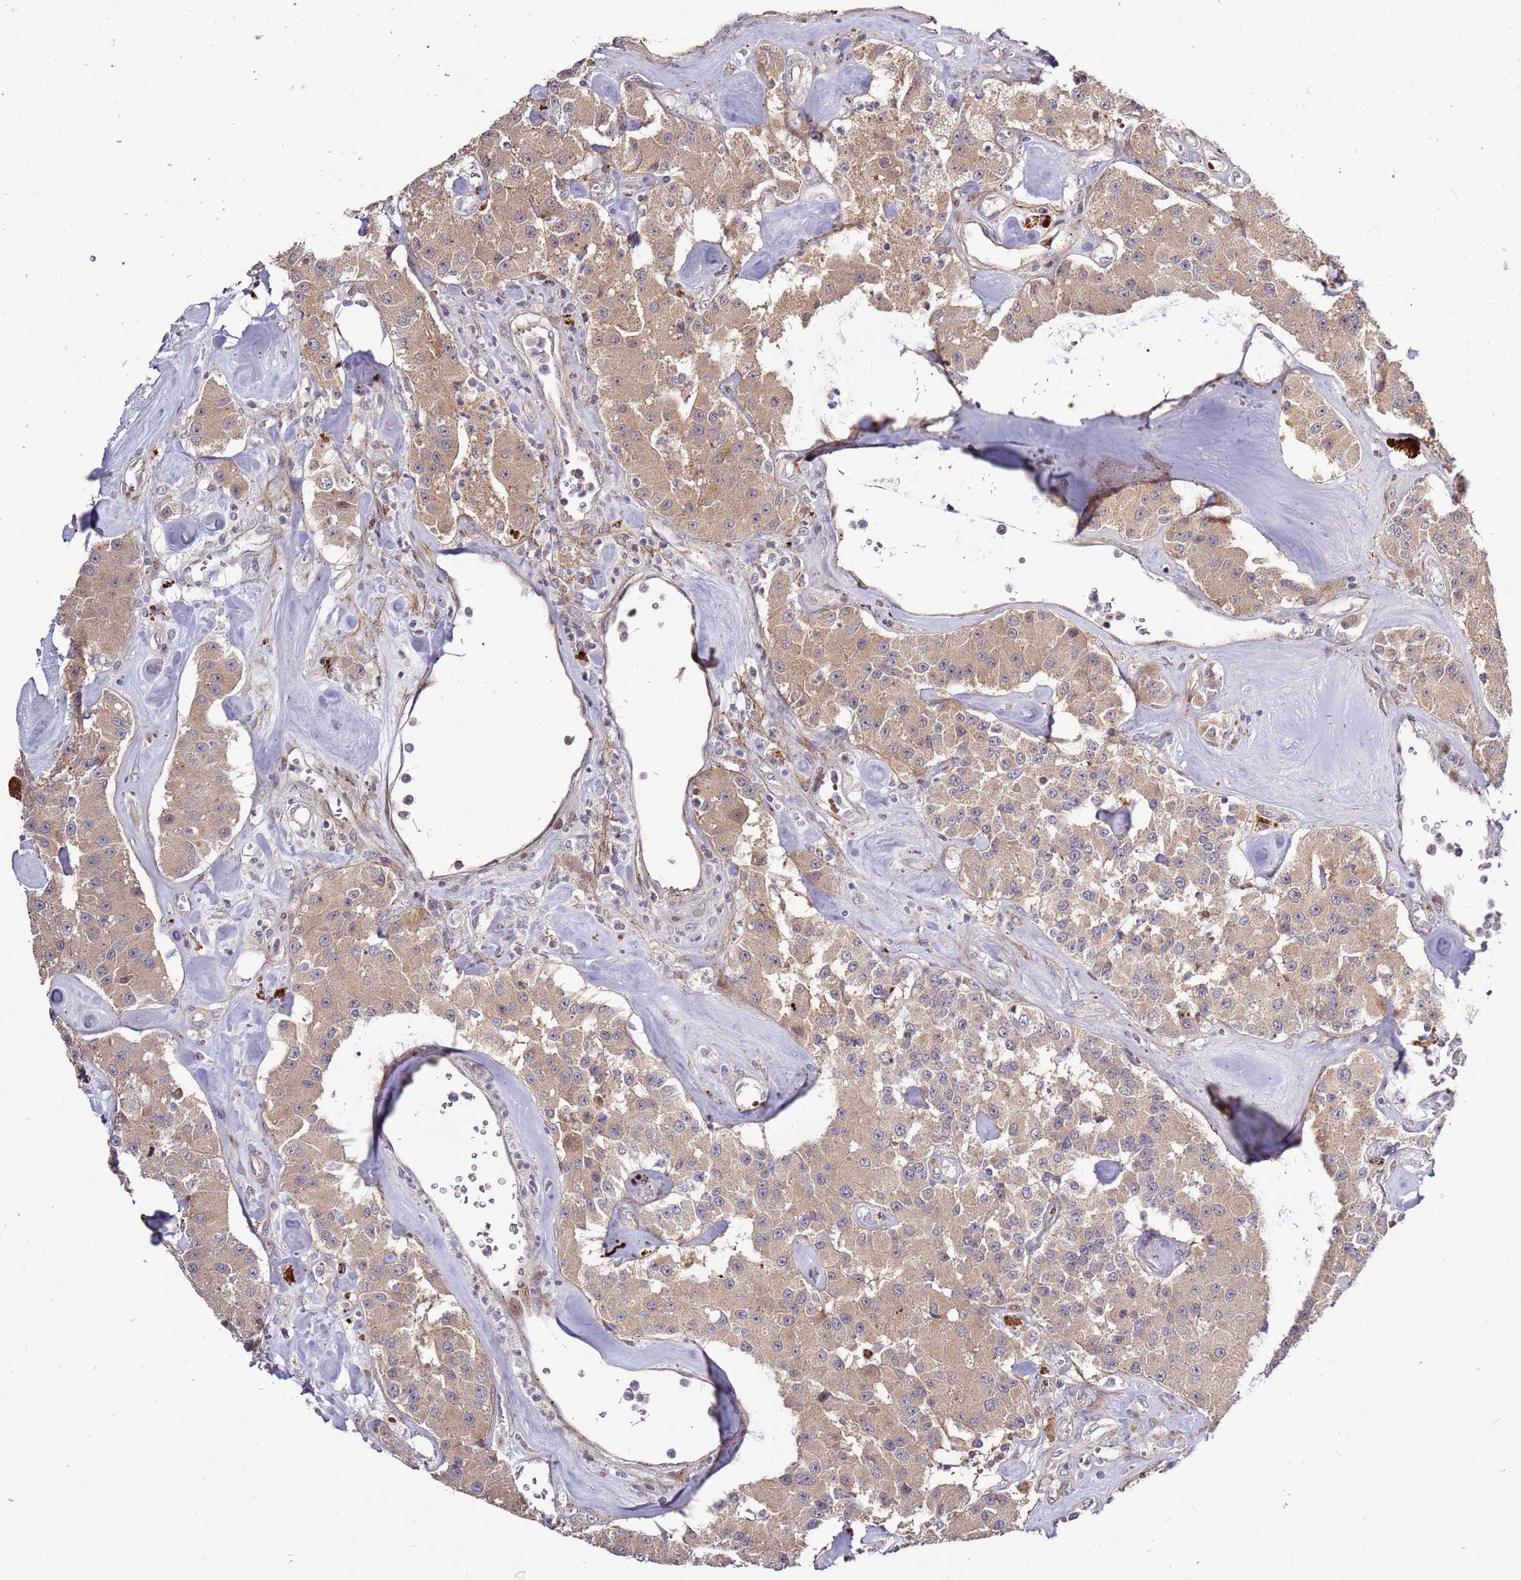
{"staining": {"intensity": "weak", "quantity": ">75%", "location": "cytoplasmic/membranous"}, "tissue": "carcinoid", "cell_type": "Tumor cells", "image_type": "cancer", "snomed": [{"axis": "morphology", "description": "Carcinoid, malignant, NOS"}, {"axis": "topography", "description": "Pancreas"}], "caption": "Immunohistochemistry (IHC) of human carcinoid (malignant) displays low levels of weak cytoplasmic/membranous positivity in approximately >75% of tumor cells. (DAB = brown stain, brightfield microscopy at high magnification).", "gene": "RHBDL1", "patient": {"sex": "male", "age": 41}}